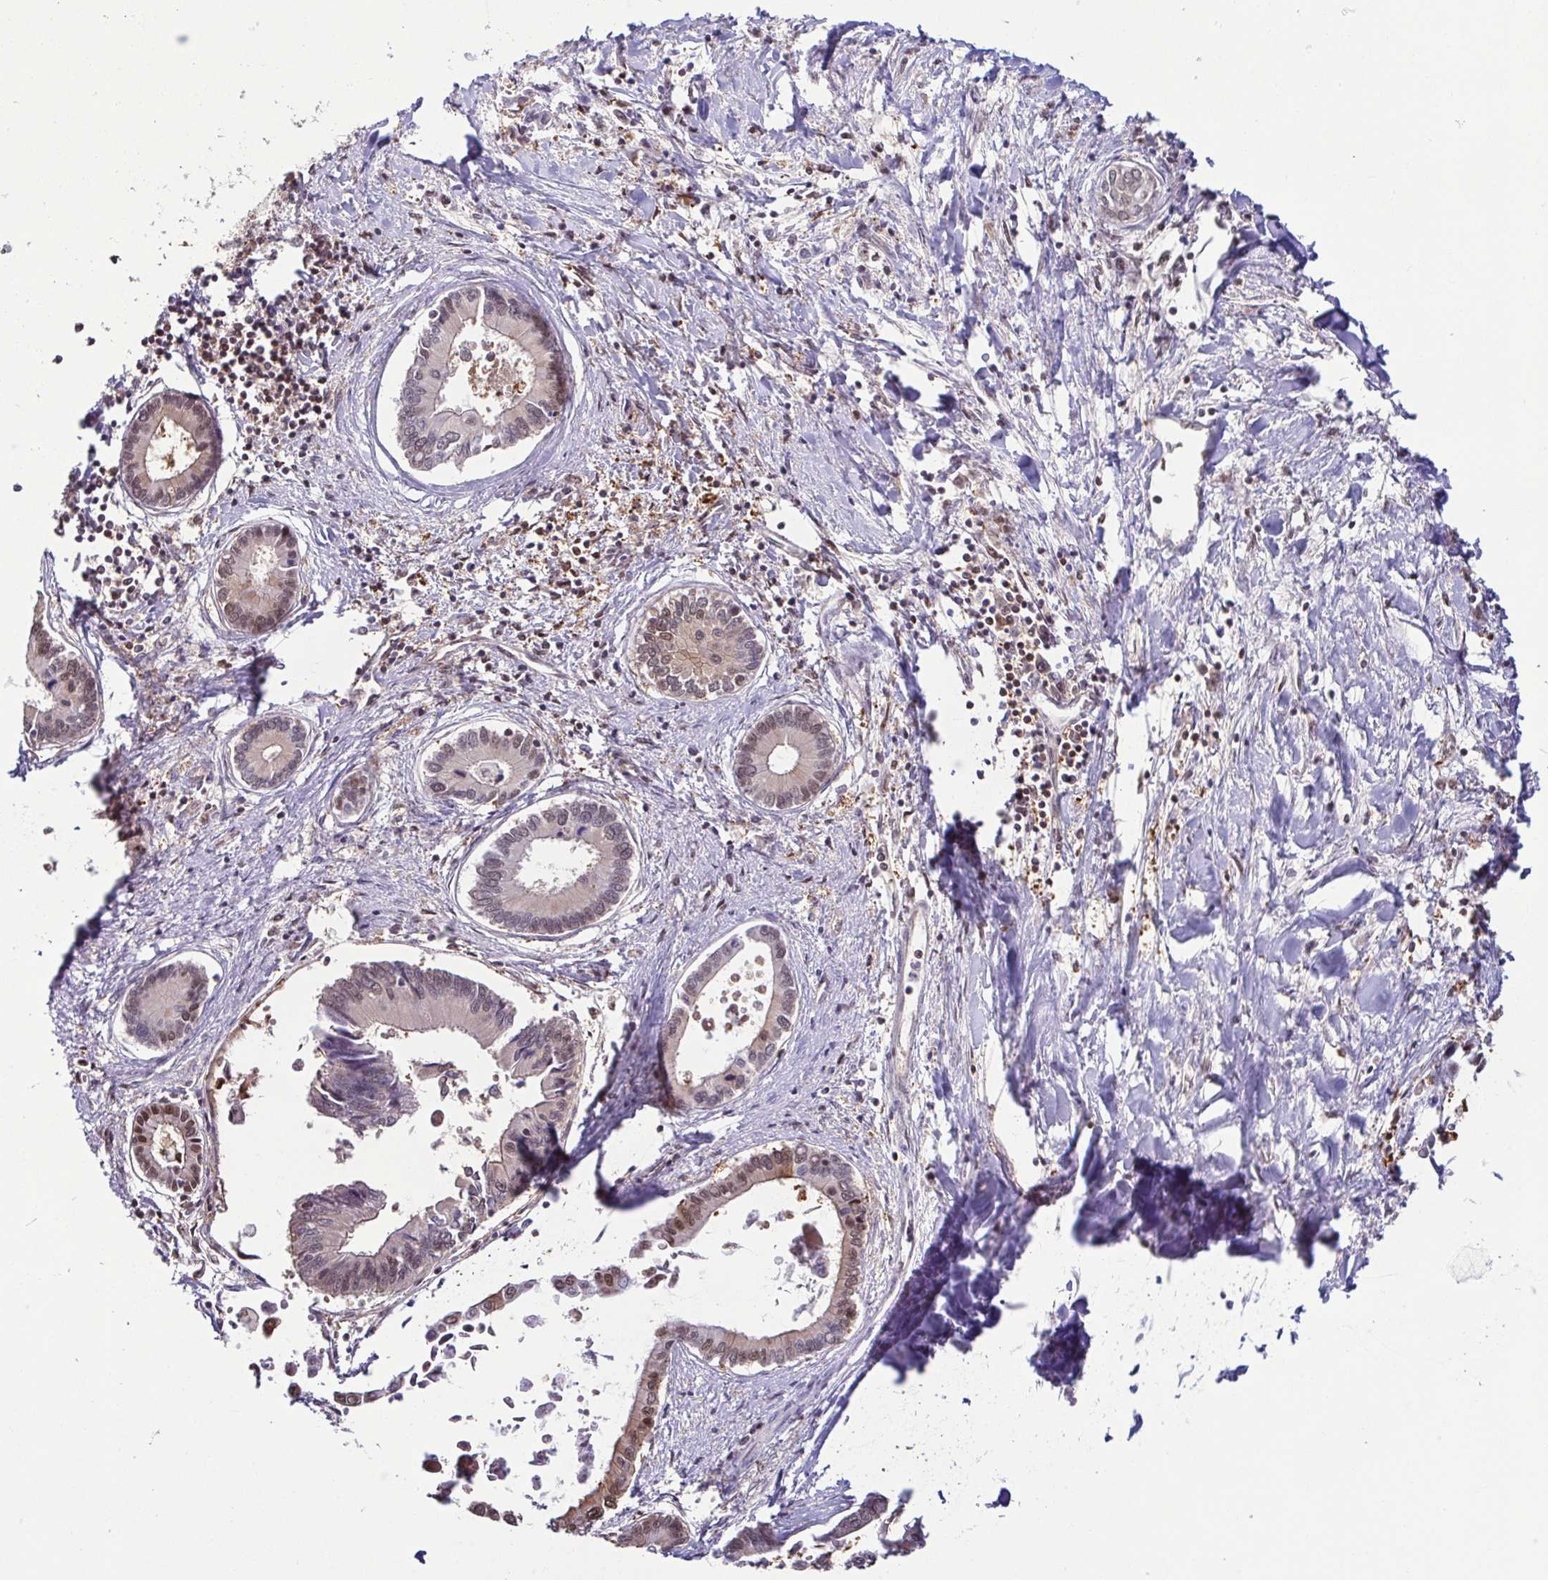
{"staining": {"intensity": "weak", "quantity": "<25%", "location": "nuclear"}, "tissue": "liver cancer", "cell_type": "Tumor cells", "image_type": "cancer", "snomed": [{"axis": "morphology", "description": "Cholangiocarcinoma"}, {"axis": "topography", "description": "Liver"}], "caption": "There is no significant positivity in tumor cells of liver cancer. (IHC, brightfield microscopy, high magnification).", "gene": "PSMB9", "patient": {"sex": "male", "age": 66}}